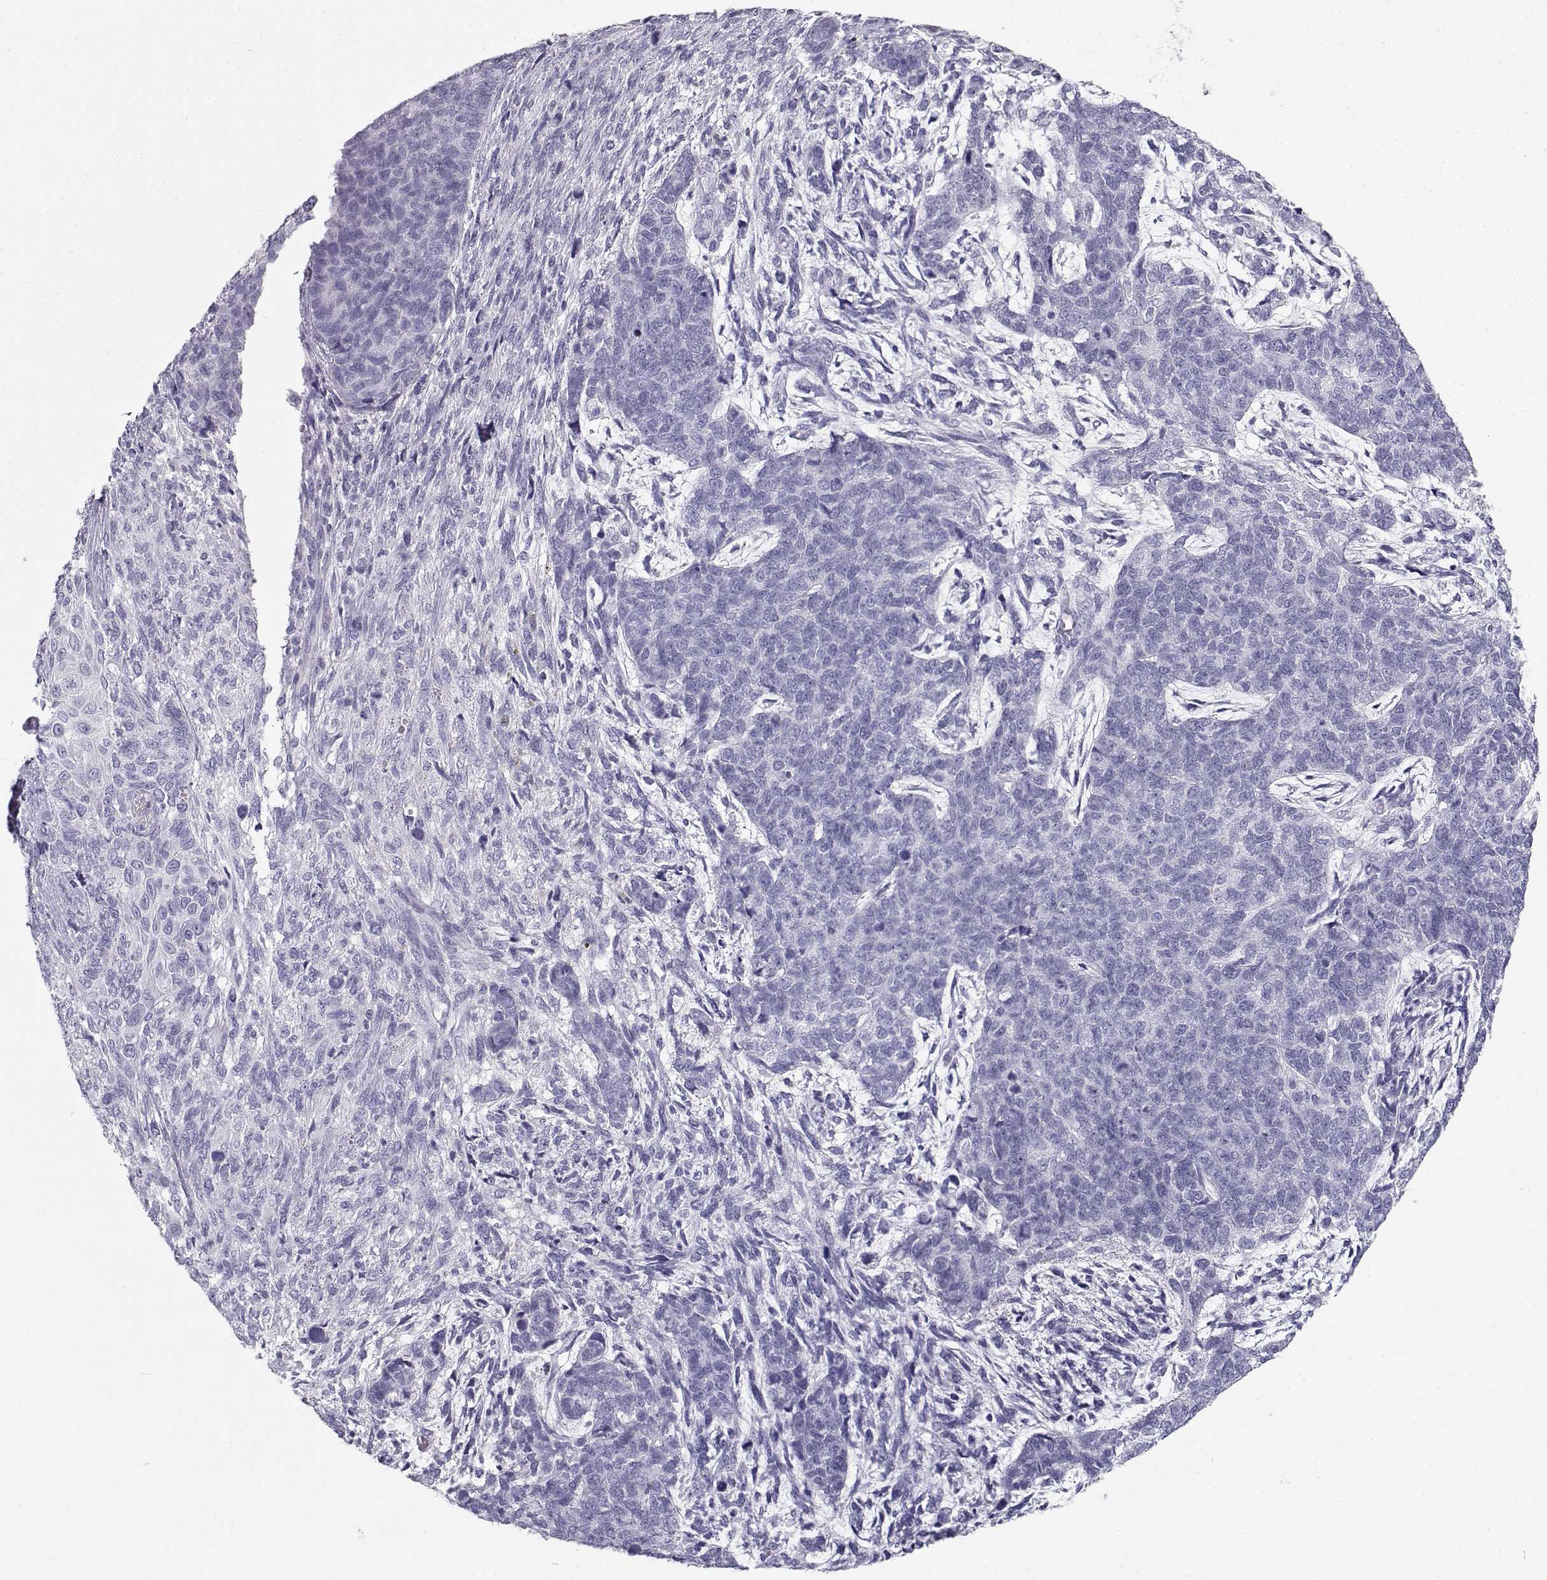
{"staining": {"intensity": "negative", "quantity": "none", "location": "none"}, "tissue": "cervical cancer", "cell_type": "Tumor cells", "image_type": "cancer", "snomed": [{"axis": "morphology", "description": "Squamous cell carcinoma, NOS"}, {"axis": "topography", "description": "Cervix"}], "caption": "Human squamous cell carcinoma (cervical) stained for a protein using IHC reveals no staining in tumor cells.", "gene": "TKTL1", "patient": {"sex": "female", "age": 63}}